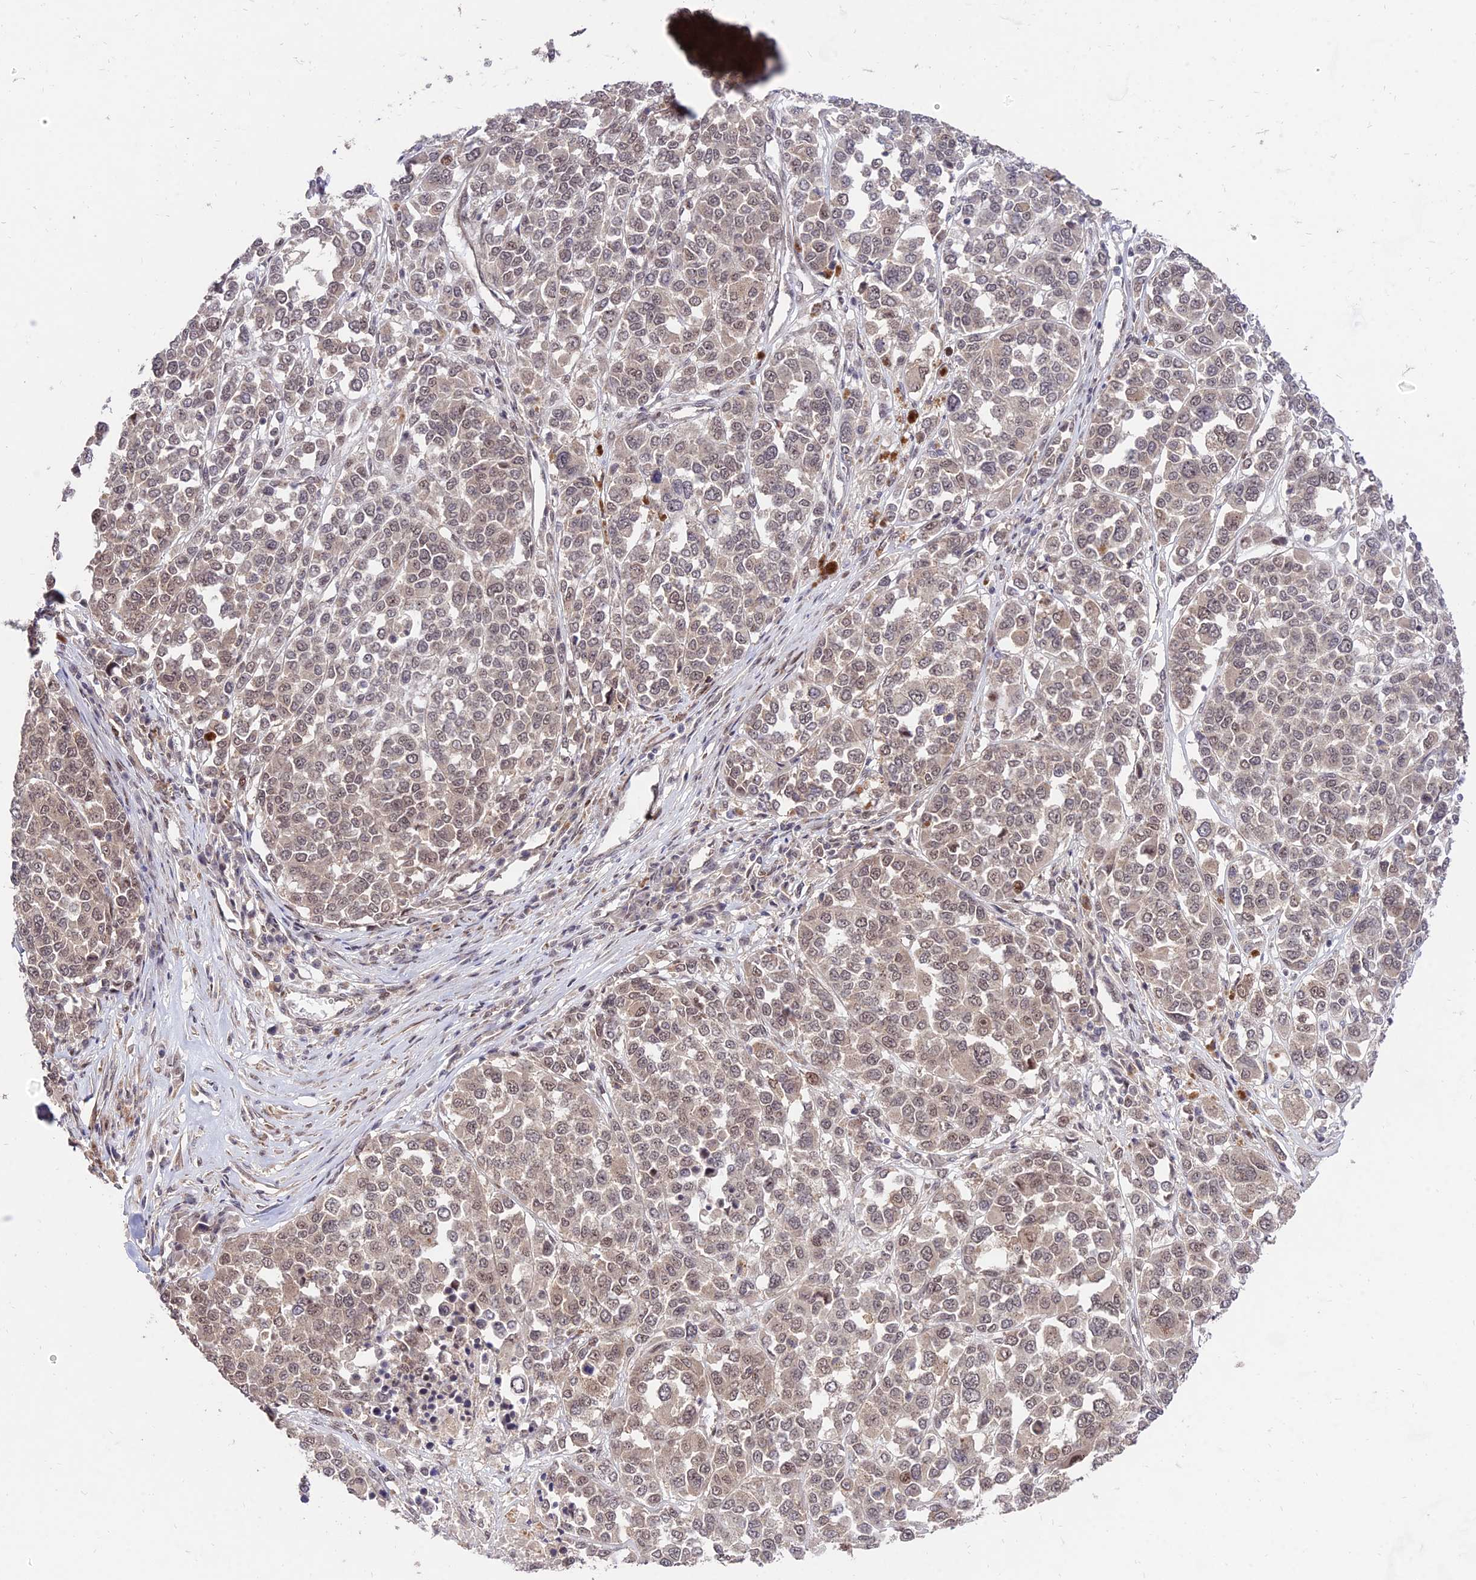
{"staining": {"intensity": "moderate", "quantity": ">75%", "location": "nuclear"}, "tissue": "melanoma", "cell_type": "Tumor cells", "image_type": "cancer", "snomed": [{"axis": "morphology", "description": "Malignant melanoma, Metastatic site"}, {"axis": "topography", "description": "Lymph node"}], "caption": "IHC micrograph of human melanoma stained for a protein (brown), which exhibits medium levels of moderate nuclear expression in approximately >75% of tumor cells.", "gene": "ZNF85", "patient": {"sex": "male", "age": 44}}